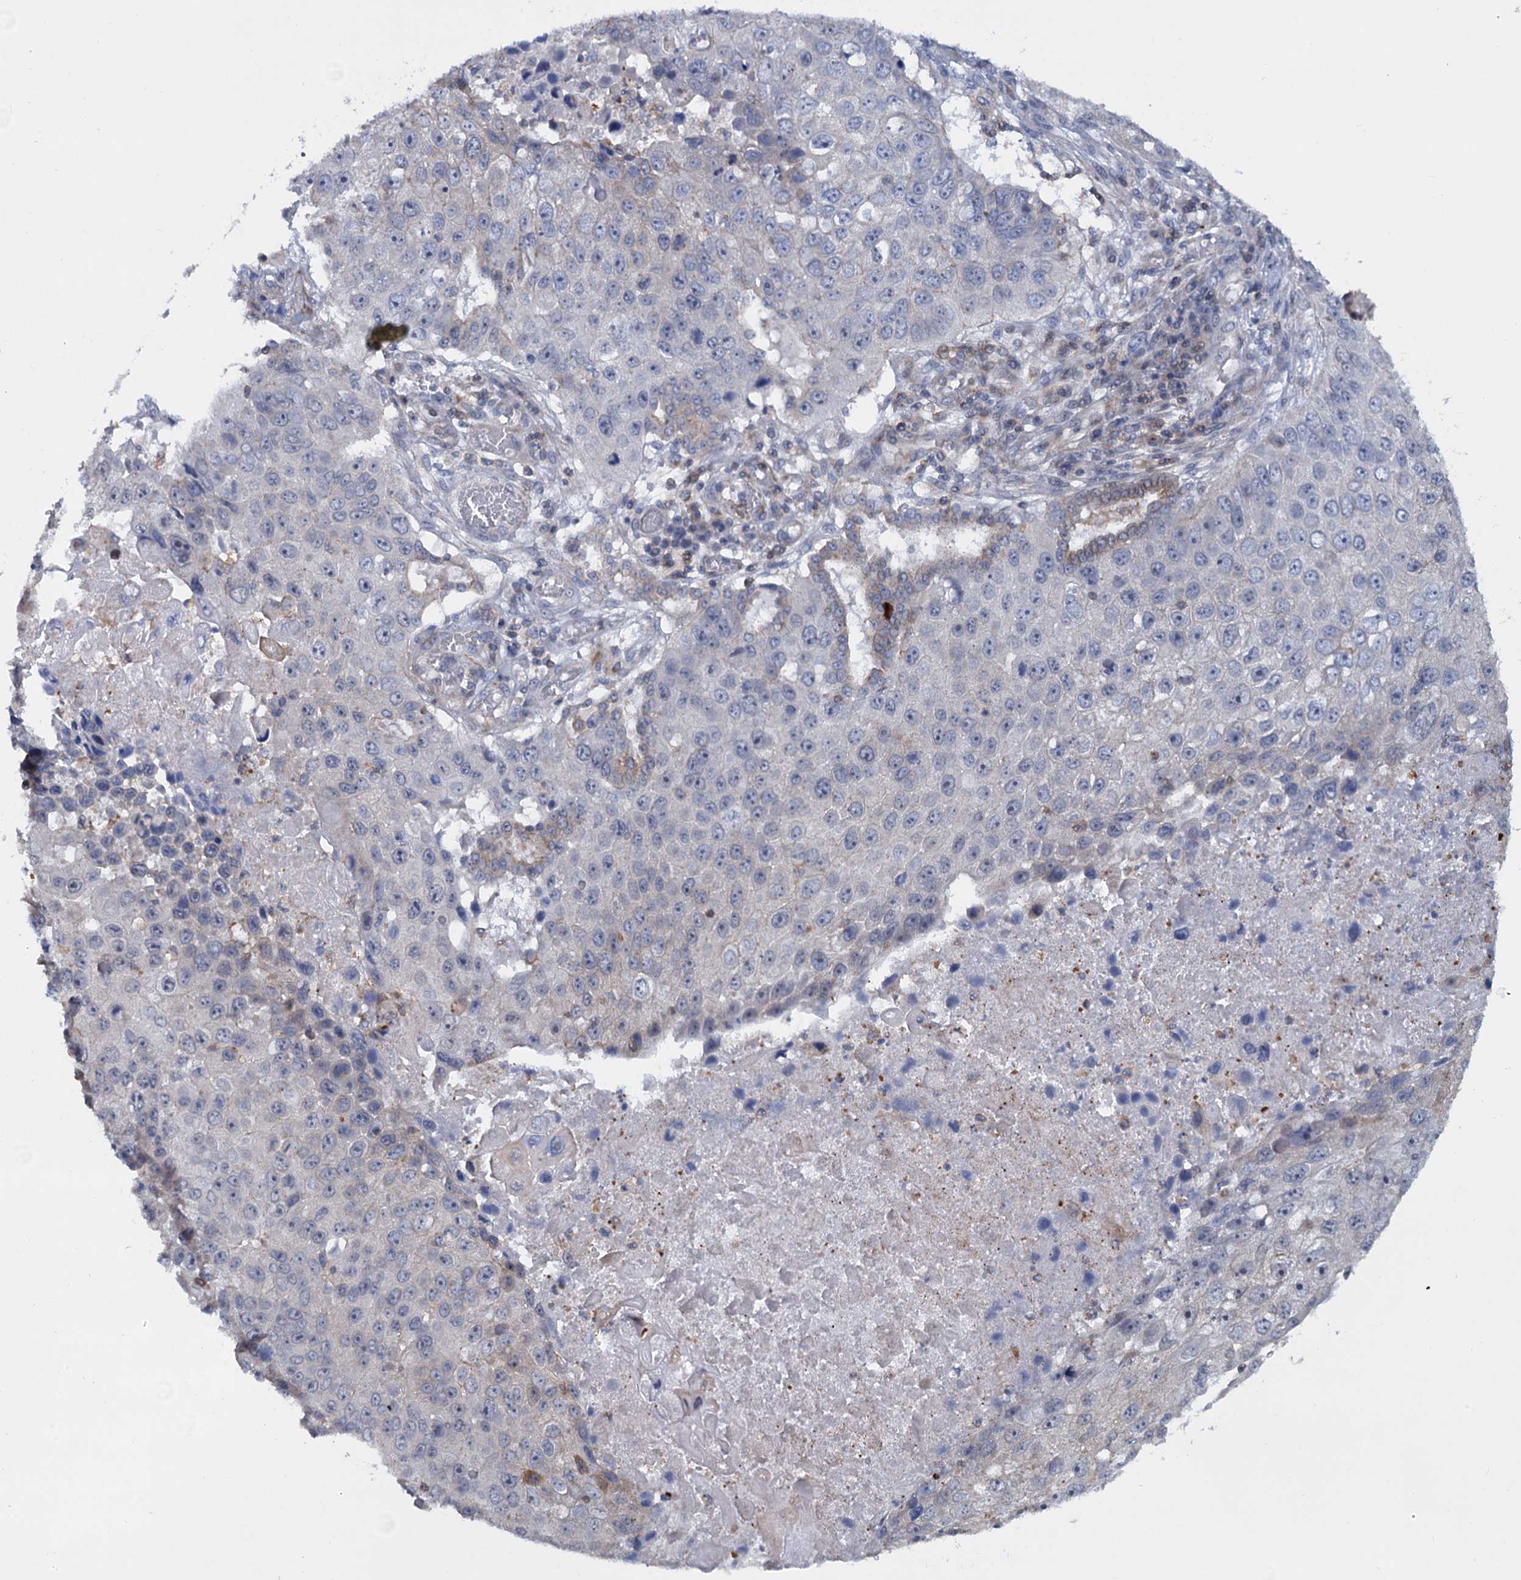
{"staining": {"intensity": "negative", "quantity": "none", "location": "none"}, "tissue": "lung cancer", "cell_type": "Tumor cells", "image_type": "cancer", "snomed": [{"axis": "morphology", "description": "Squamous cell carcinoma, NOS"}, {"axis": "topography", "description": "Lung"}], "caption": "Tumor cells show no significant positivity in lung squamous cell carcinoma.", "gene": "LRCH4", "patient": {"sex": "male", "age": 61}}